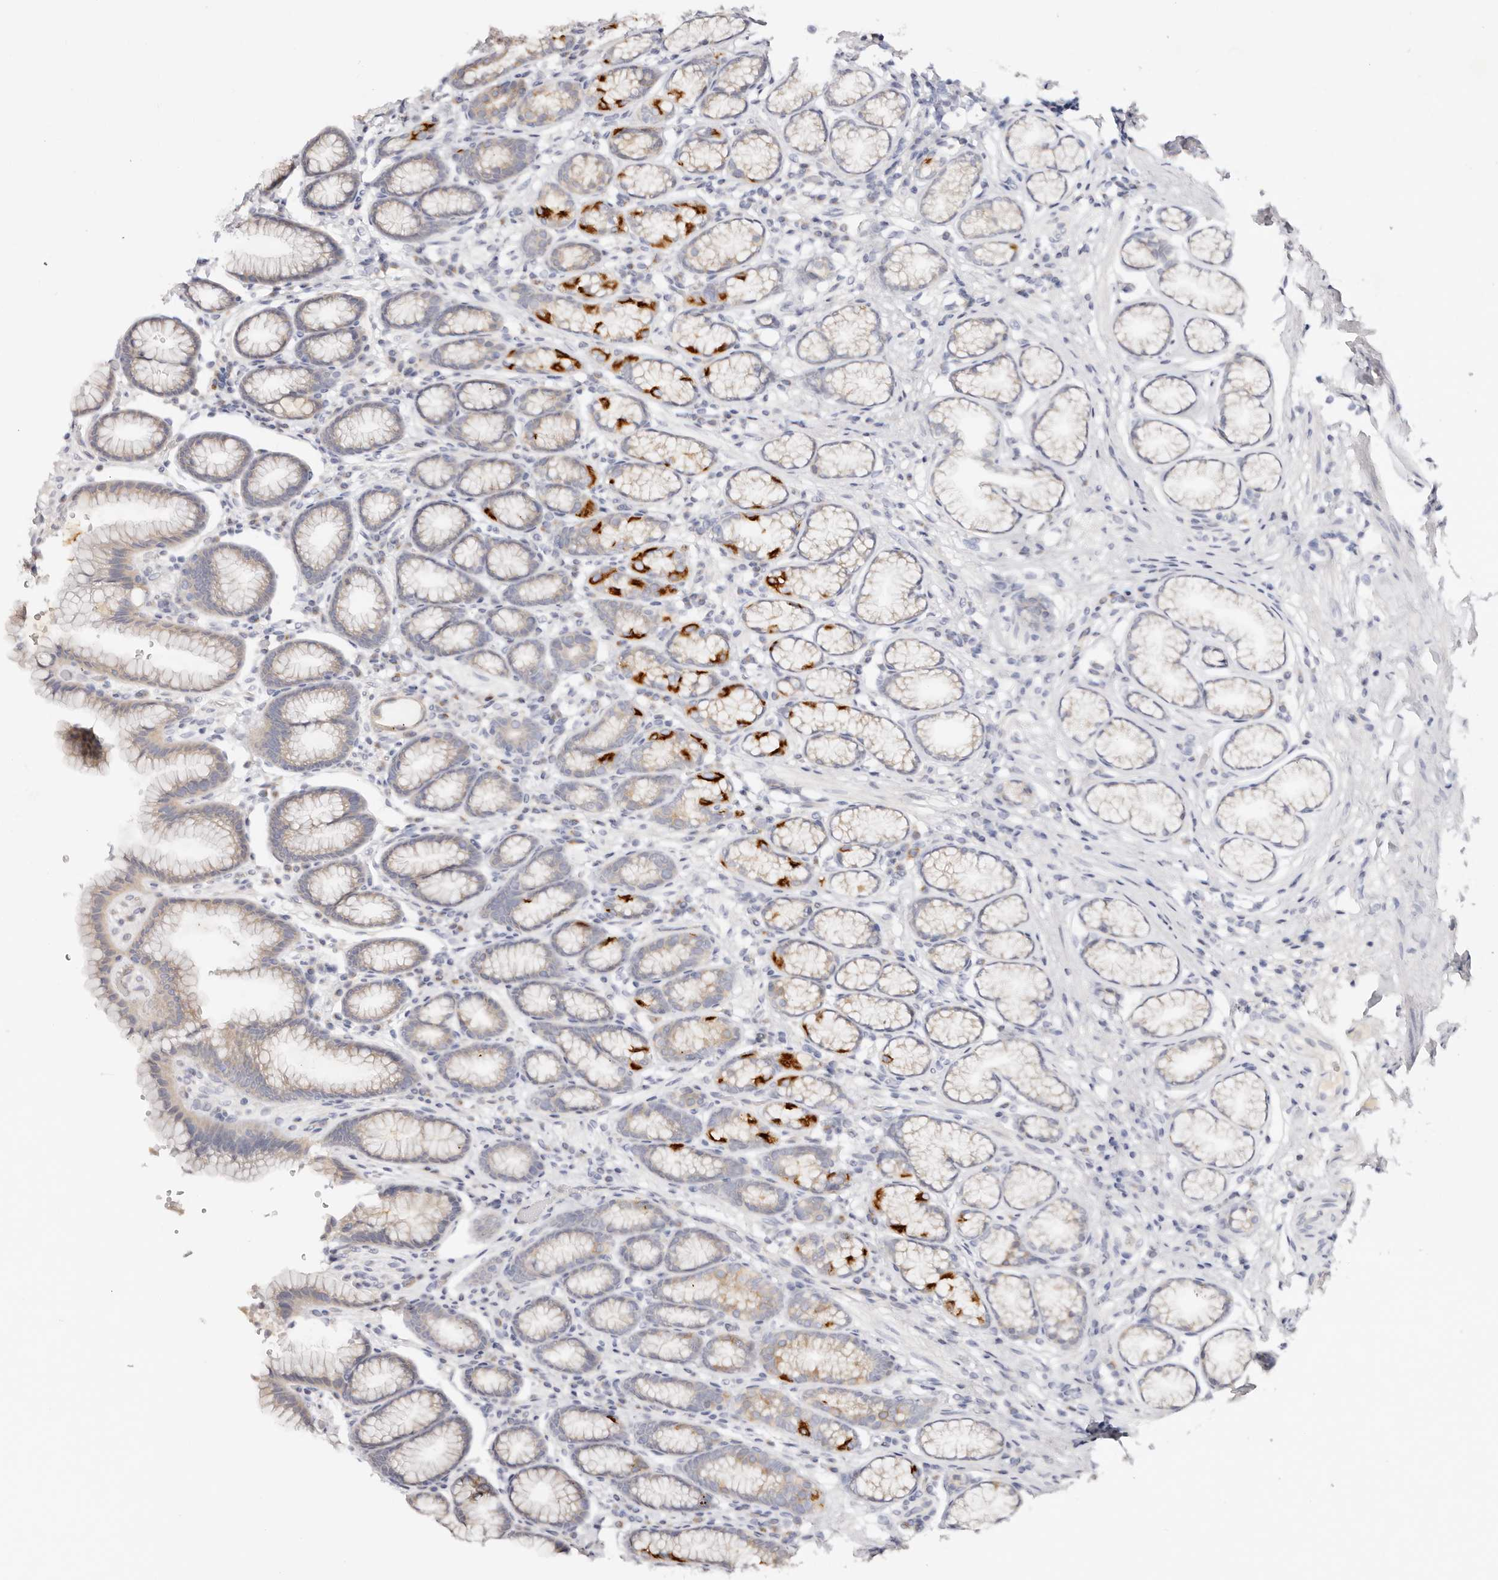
{"staining": {"intensity": "strong", "quantity": "25%-75%", "location": "cytoplasmic/membranous"}, "tissue": "stomach", "cell_type": "Glandular cells", "image_type": "normal", "snomed": [{"axis": "morphology", "description": "Normal tissue, NOS"}, {"axis": "topography", "description": "Stomach"}], "caption": "IHC micrograph of benign human stomach stained for a protein (brown), which exhibits high levels of strong cytoplasmic/membranous positivity in approximately 25%-75% of glandular cells.", "gene": "DNASE1", "patient": {"sex": "male", "age": 42}}